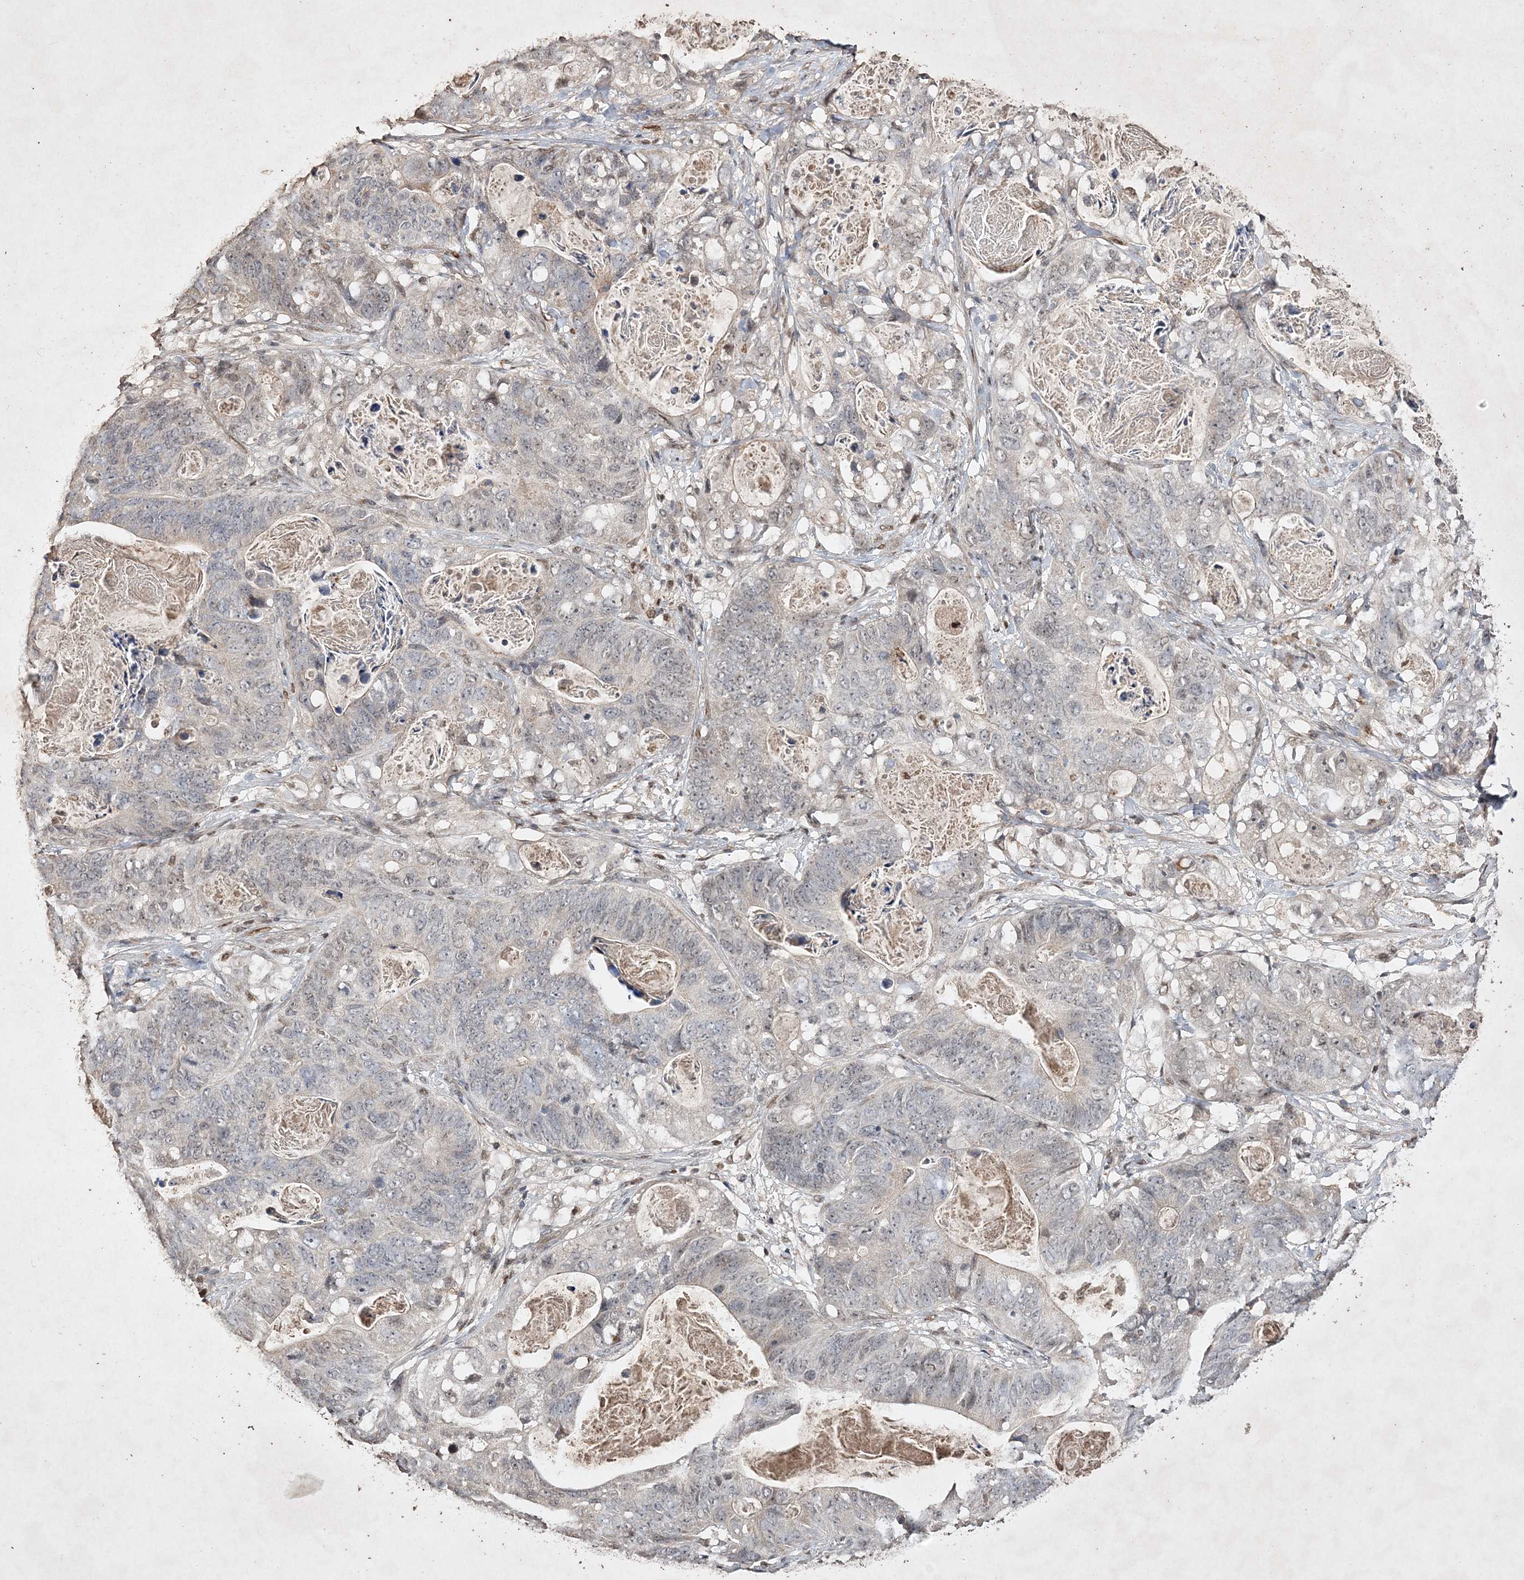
{"staining": {"intensity": "negative", "quantity": "none", "location": "none"}, "tissue": "stomach cancer", "cell_type": "Tumor cells", "image_type": "cancer", "snomed": [{"axis": "morphology", "description": "Normal tissue, NOS"}, {"axis": "morphology", "description": "Adenocarcinoma, NOS"}, {"axis": "topography", "description": "Stomach"}], "caption": "IHC histopathology image of neoplastic tissue: stomach adenocarcinoma stained with DAB (3,3'-diaminobenzidine) shows no significant protein positivity in tumor cells. The staining was performed using DAB (3,3'-diaminobenzidine) to visualize the protein expression in brown, while the nuclei were stained in blue with hematoxylin (Magnification: 20x).", "gene": "C3orf38", "patient": {"sex": "female", "age": 89}}